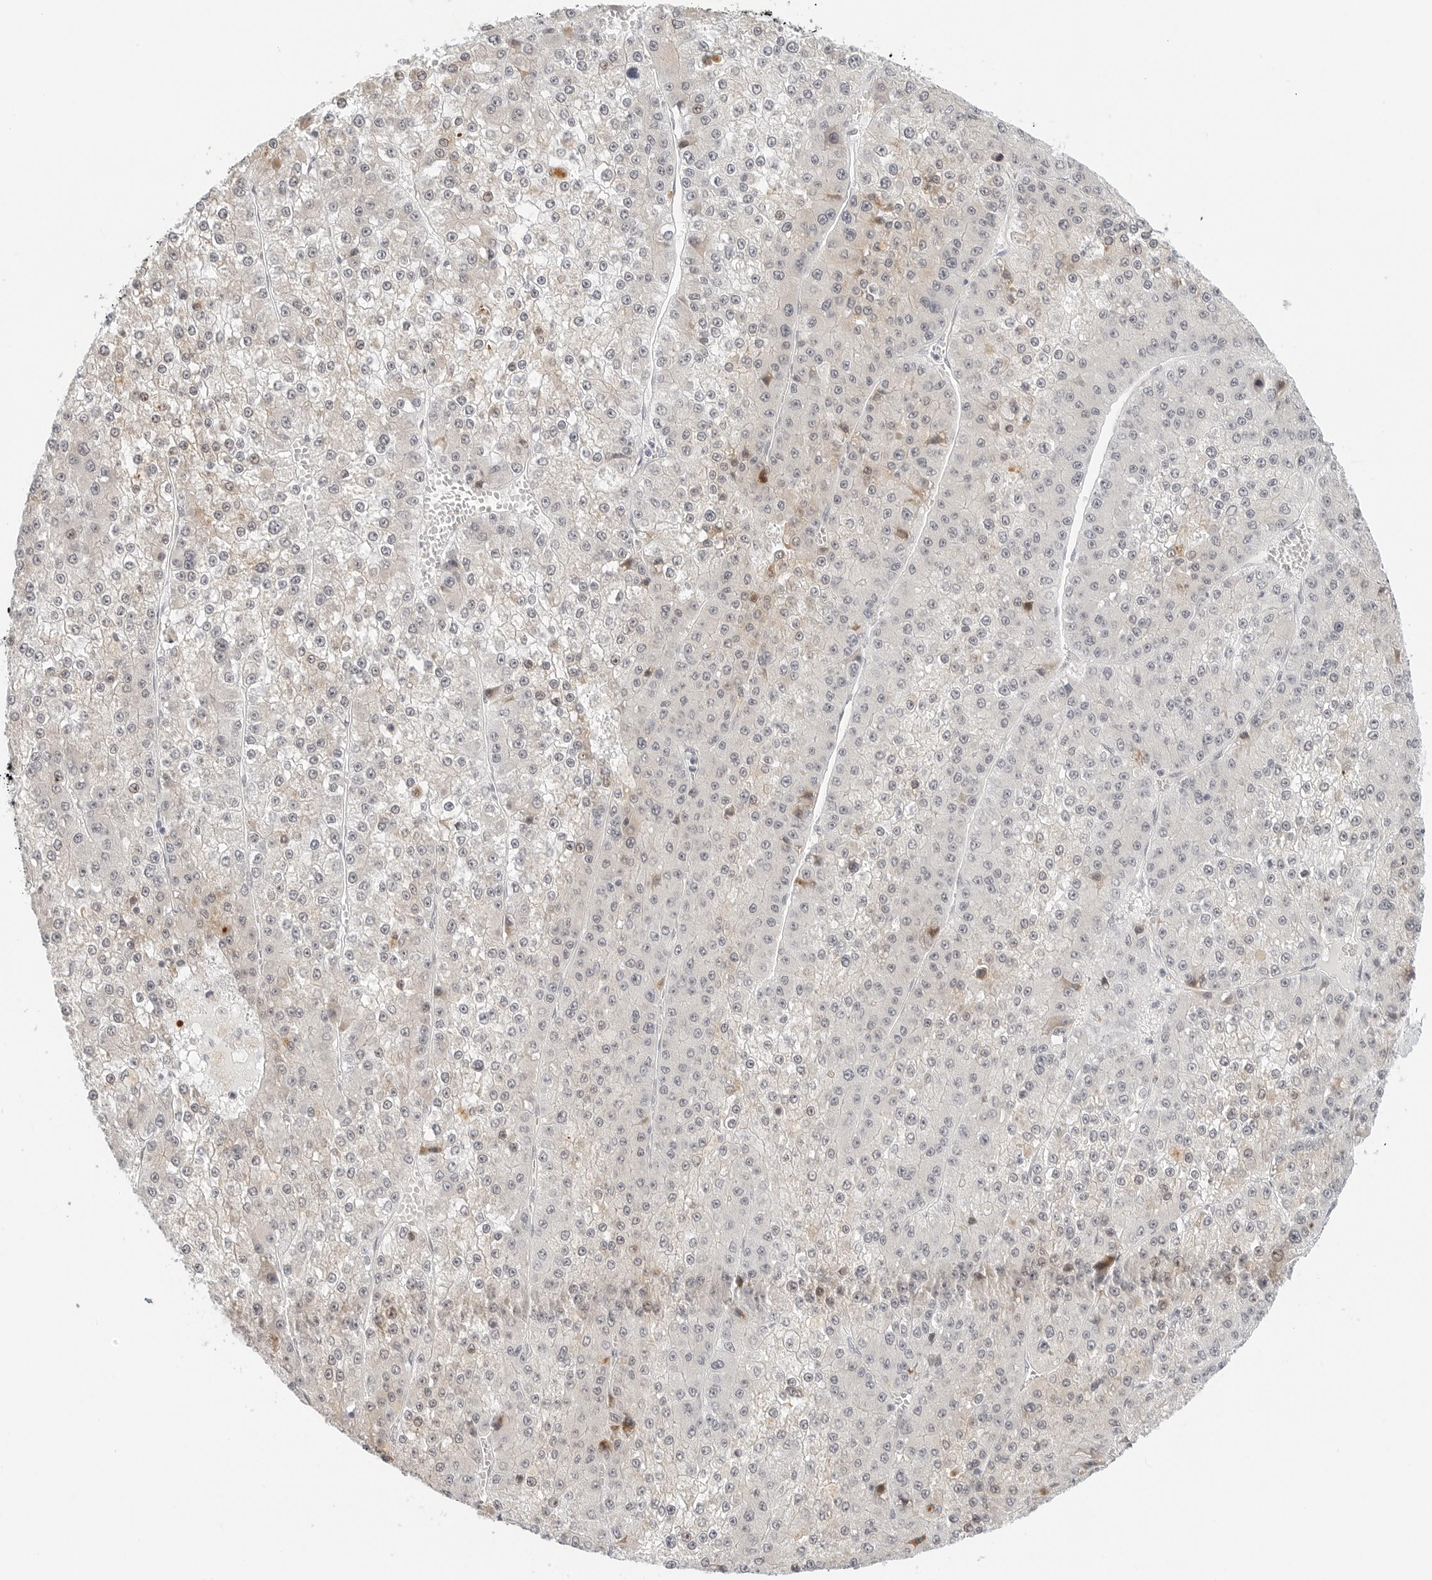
{"staining": {"intensity": "negative", "quantity": "none", "location": "none"}, "tissue": "liver cancer", "cell_type": "Tumor cells", "image_type": "cancer", "snomed": [{"axis": "morphology", "description": "Carcinoma, Hepatocellular, NOS"}, {"axis": "topography", "description": "Liver"}], "caption": "Immunohistochemical staining of liver cancer reveals no significant positivity in tumor cells. (DAB (3,3'-diaminobenzidine) immunohistochemistry, high magnification).", "gene": "PARP10", "patient": {"sex": "female", "age": 73}}